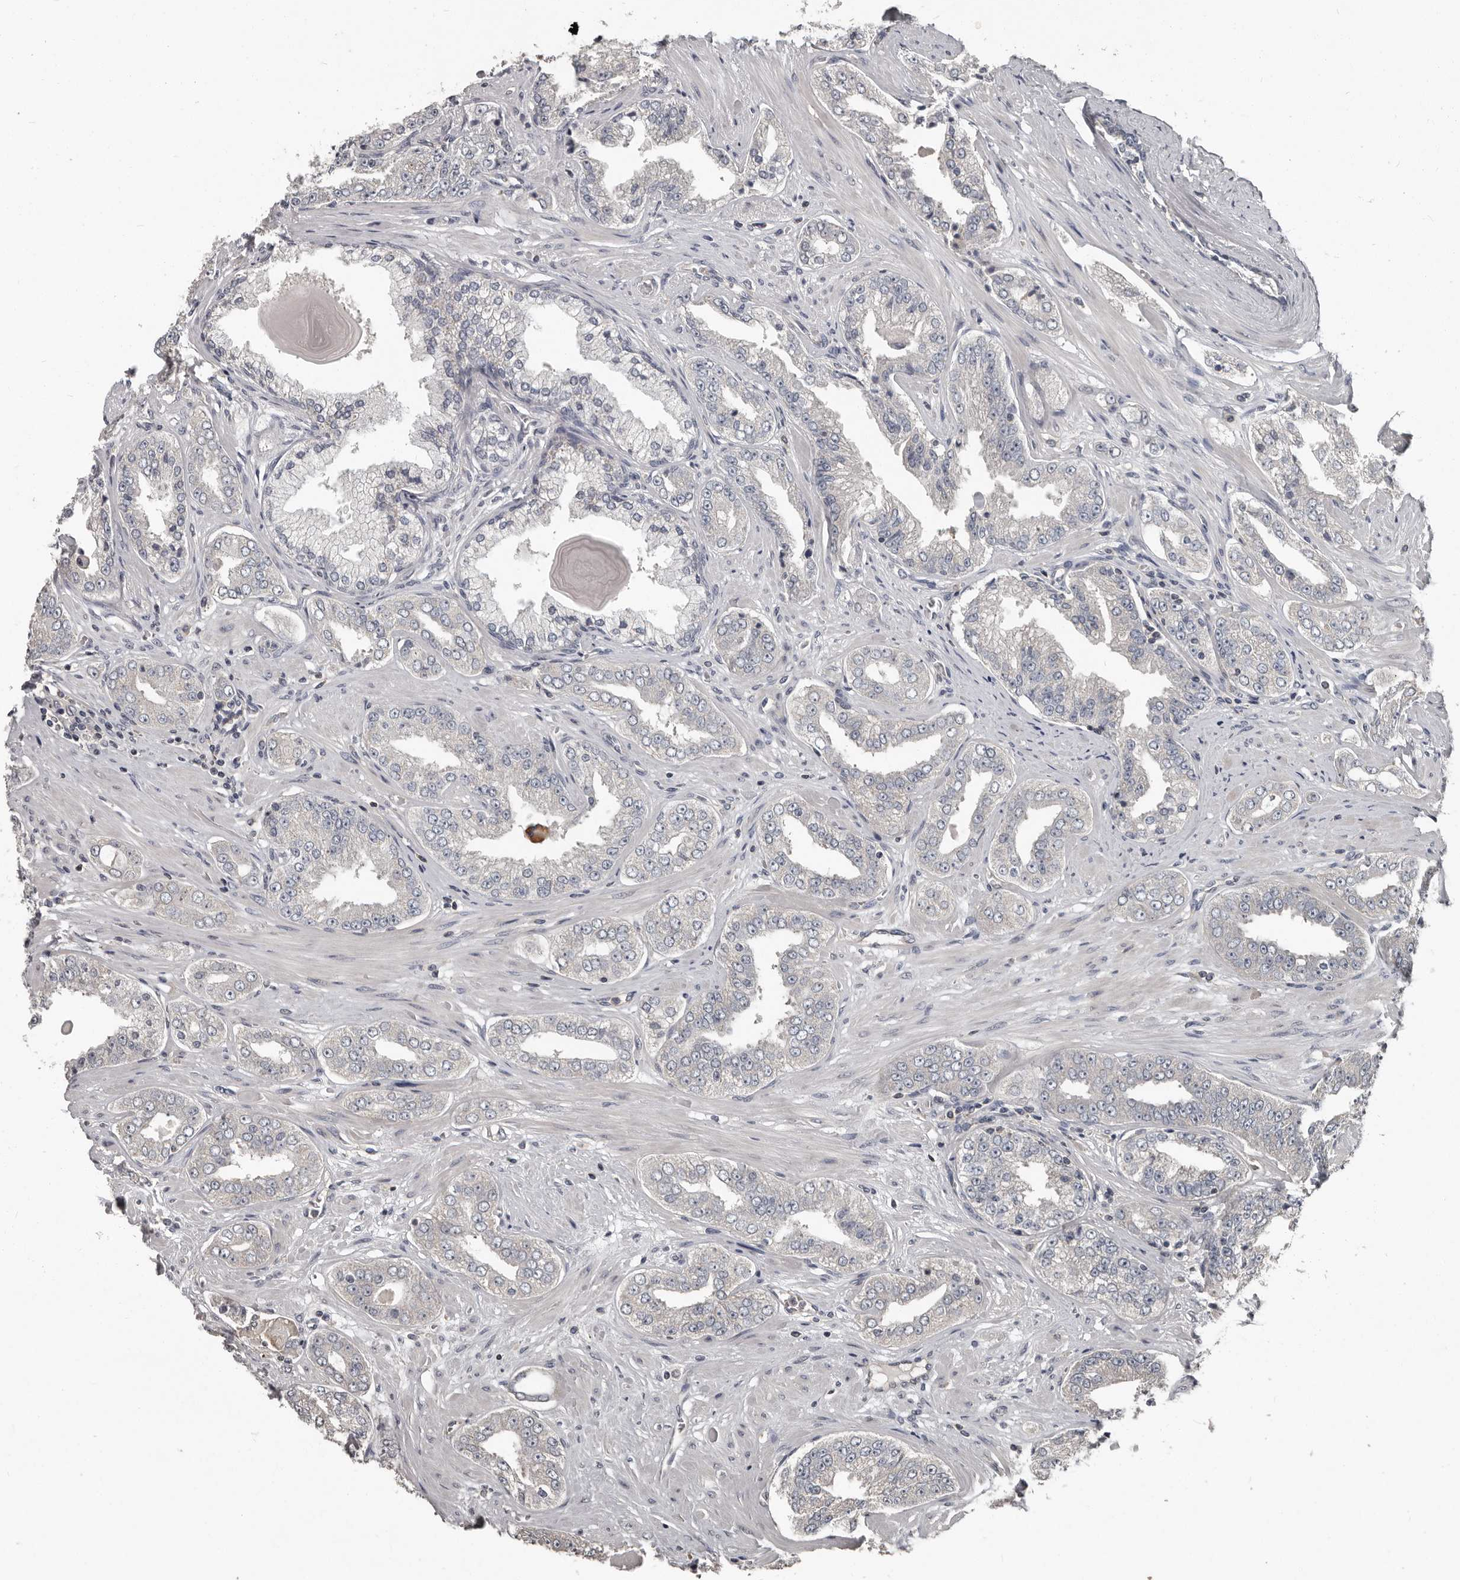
{"staining": {"intensity": "negative", "quantity": "none", "location": "none"}, "tissue": "prostate cancer", "cell_type": "Tumor cells", "image_type": "cancer", "snomed": [{"axis": "morphology", "description": "Adenocarcinoma, High grade"}, {"axis": "topography", "description": "Prostate"}], "caption": "DAB (3,3'-diaminobenzidine) immunohistochemical staining of high-grade adenocarcinoma (prostate) displays no significant expression in tumor cells.", "gene": "CA6", "patient": {"sex": "male", "age": 71}}